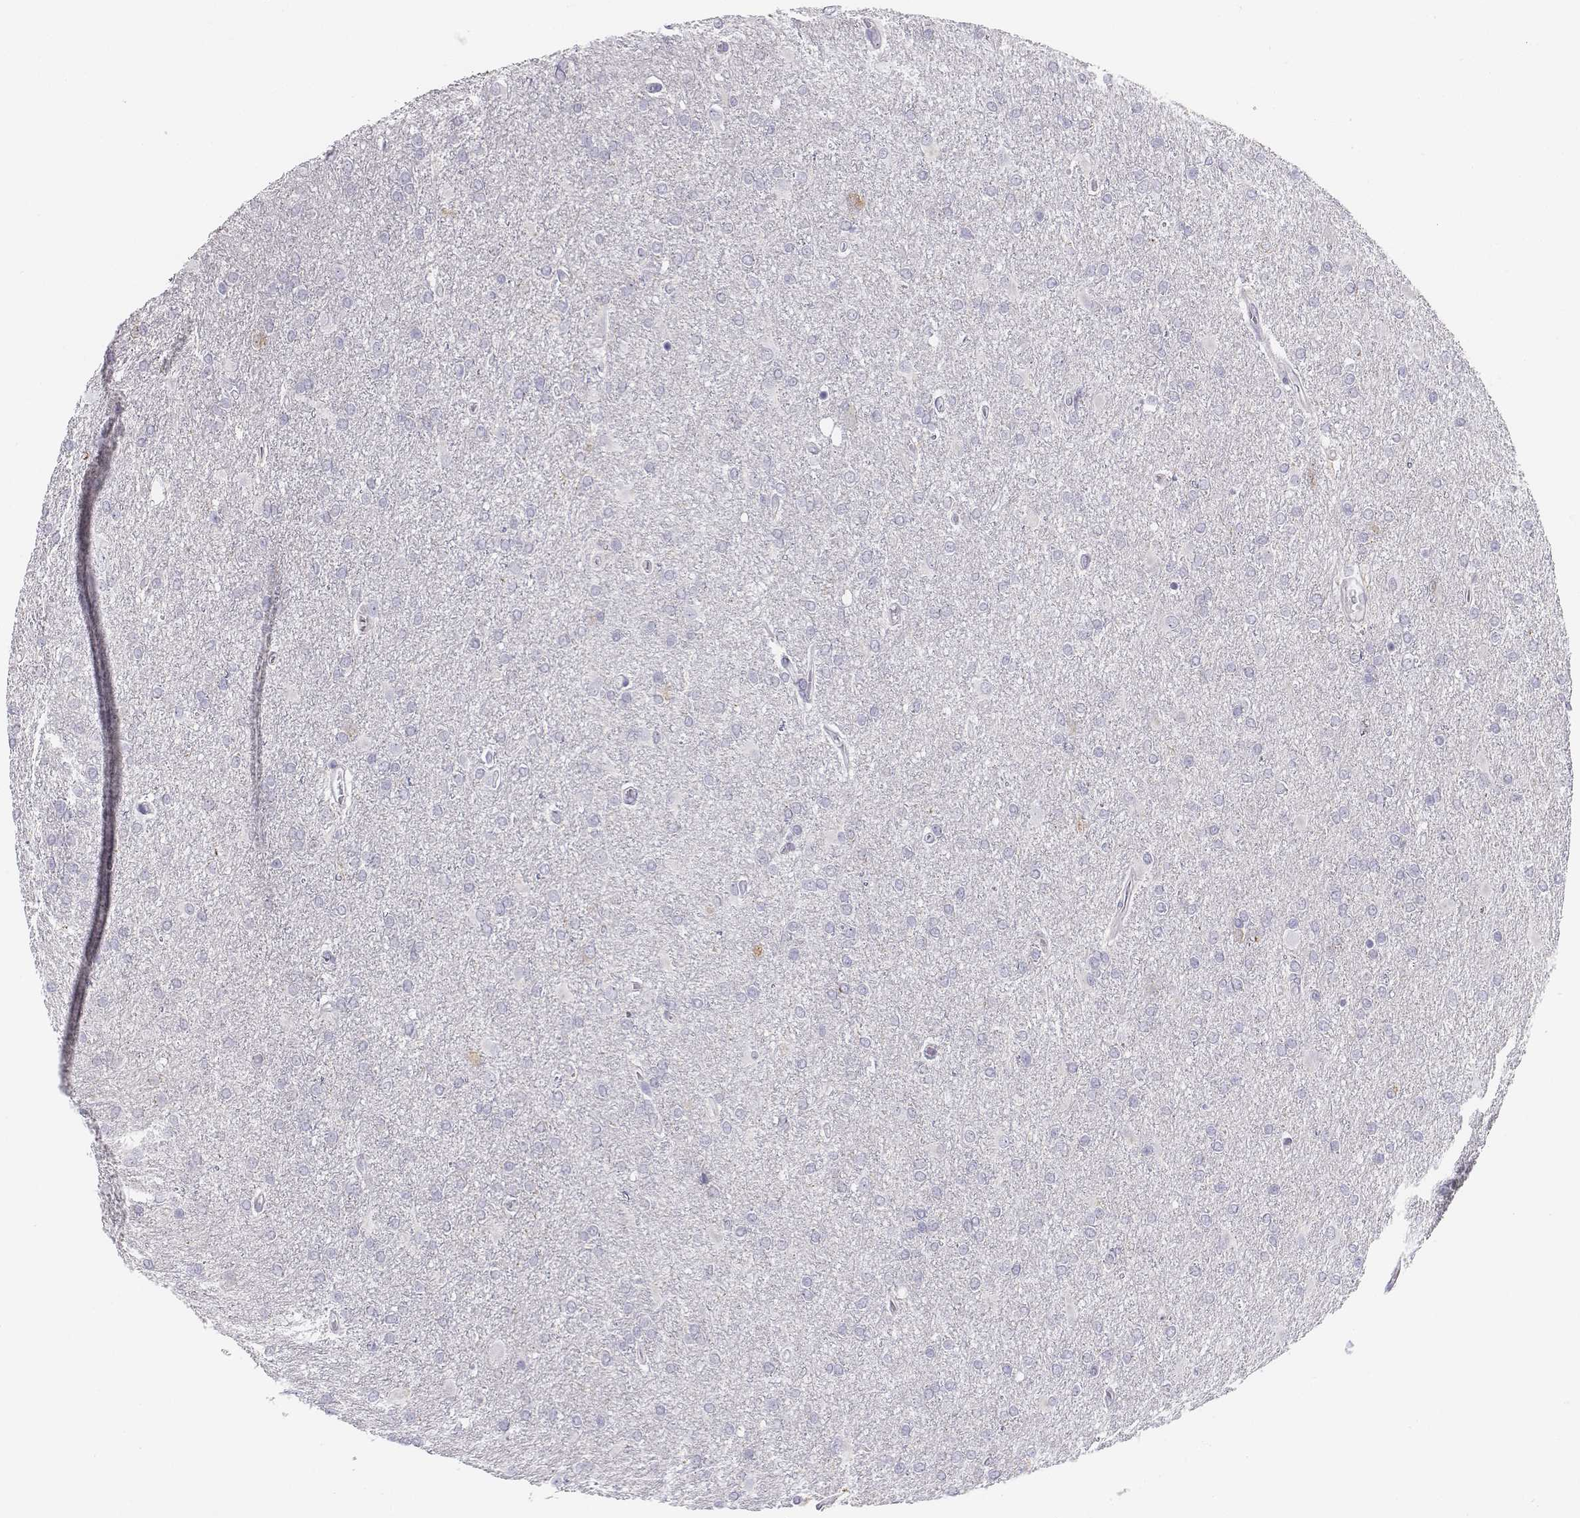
{"staining": {"intensity": "negative", "quantity": "none", "location": "none"}, "tissue": "glioma", "cell_type": "Tumor cells", "image_type": "cancer", "snomed": [{"axis": "morphology", "description": "Glioma, malignant, High grade"}, {"axis": "topography", "description": "Cerebral cortex"}], "caption": "Malignant high-grade glioma was stained to show a protein in brown. There is no significant staining in tumor cells.", "gene": "CHST14", "patient": {"sex": "male", "age": 70}}